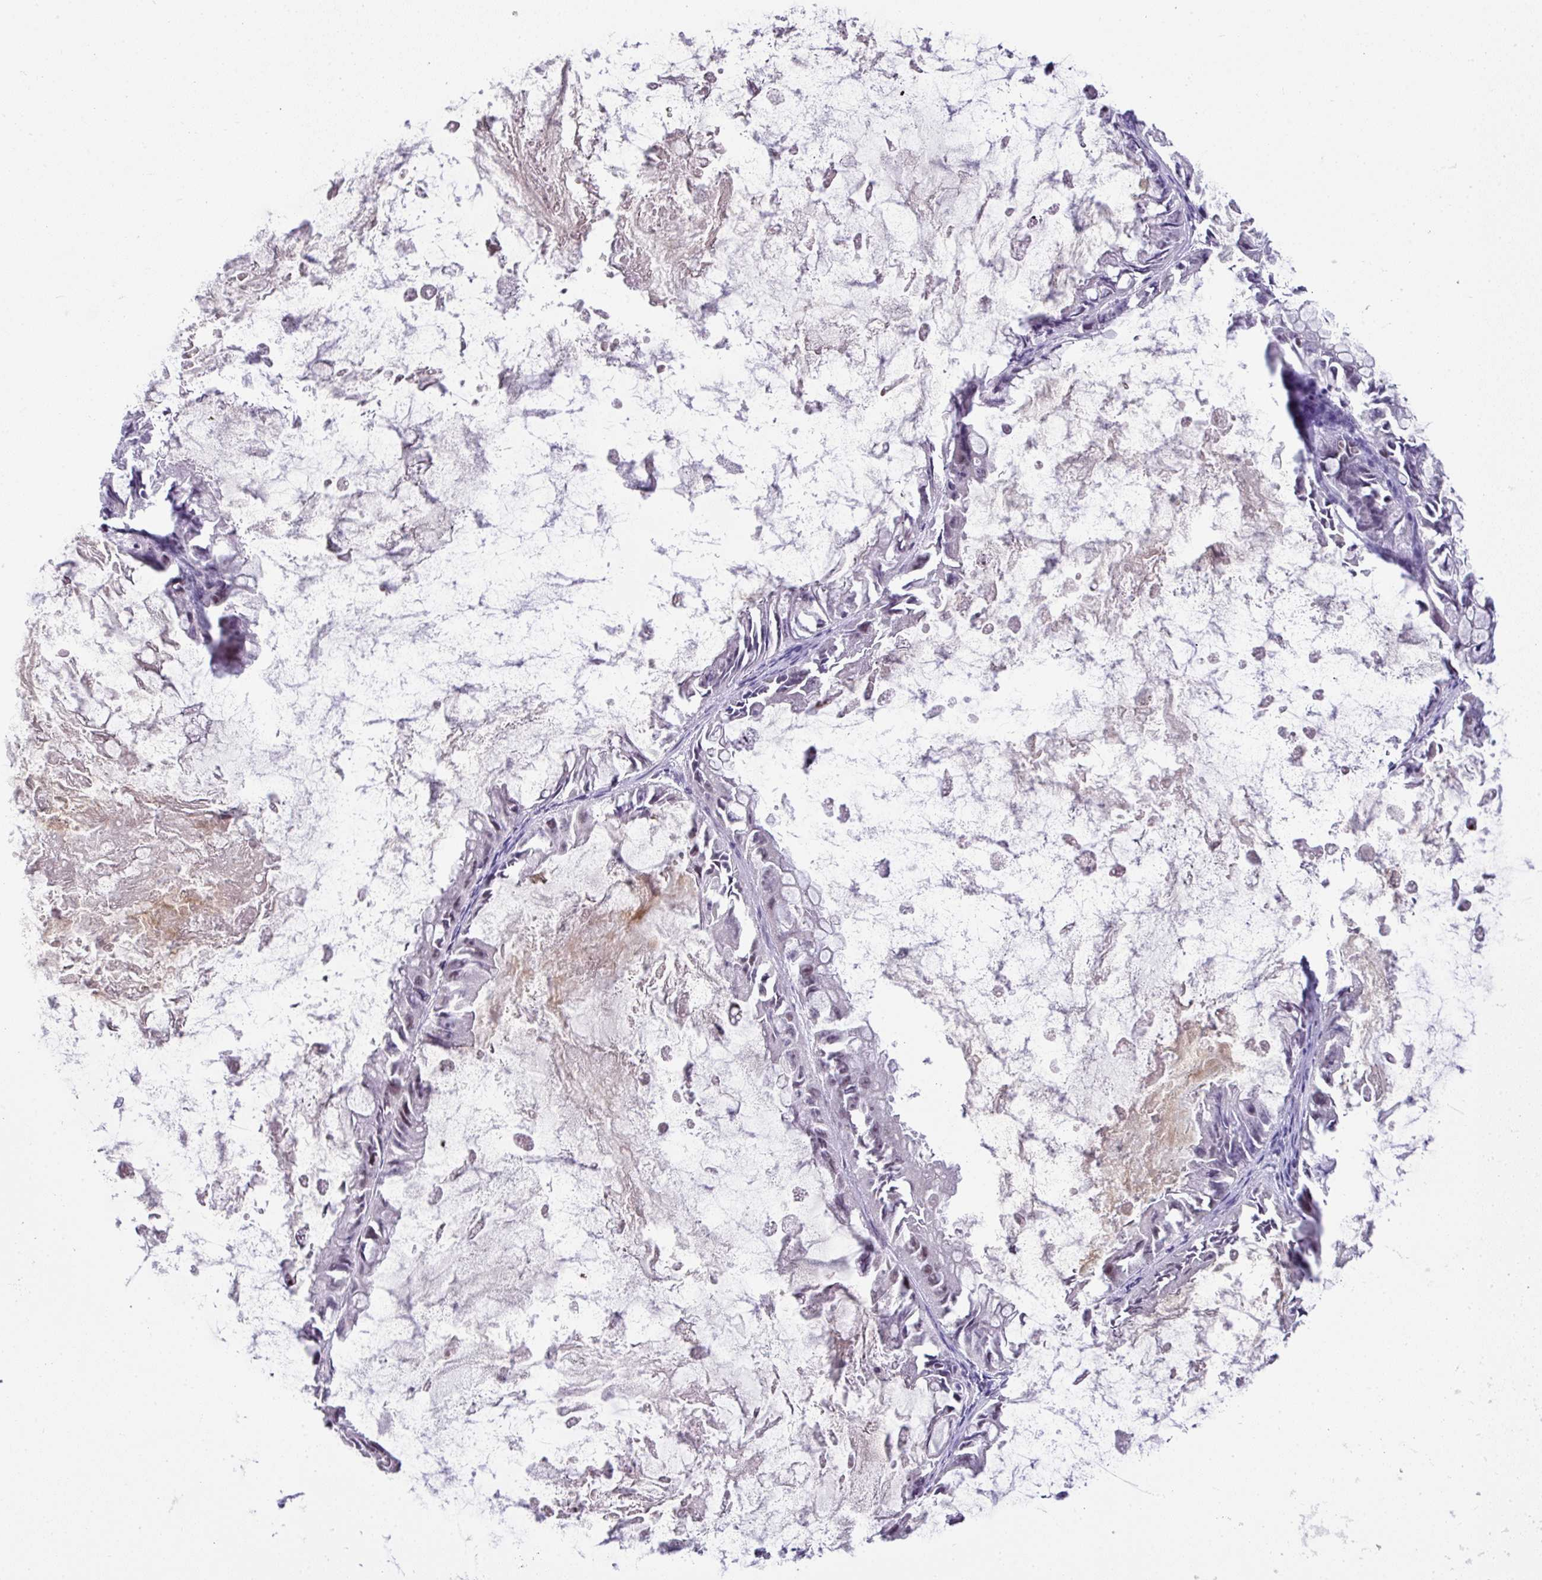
{"staining": {"intensity": "negative", "quantity": "none", "location": "none"}, "tissue": "ovarian cancer", "cell_type": "Tumor cells", "image_type": "cancer", "snomed": [{"axis": "morphology", "description": "Cystadenocarcinoma, mucinous, NOS"}, {"axis": "topography", "description": "Ovary"}], "caption": "High power microscopy image of an immunohistochemistry (IHC) image of ovarian mucinous cystadenocarcinoma, revealing no significant staining in tumor cells. (IHC, brightfield microscopy, high magnification).", "gene": "CMTM5", "patient": {"sex": "female", "age": 61}}